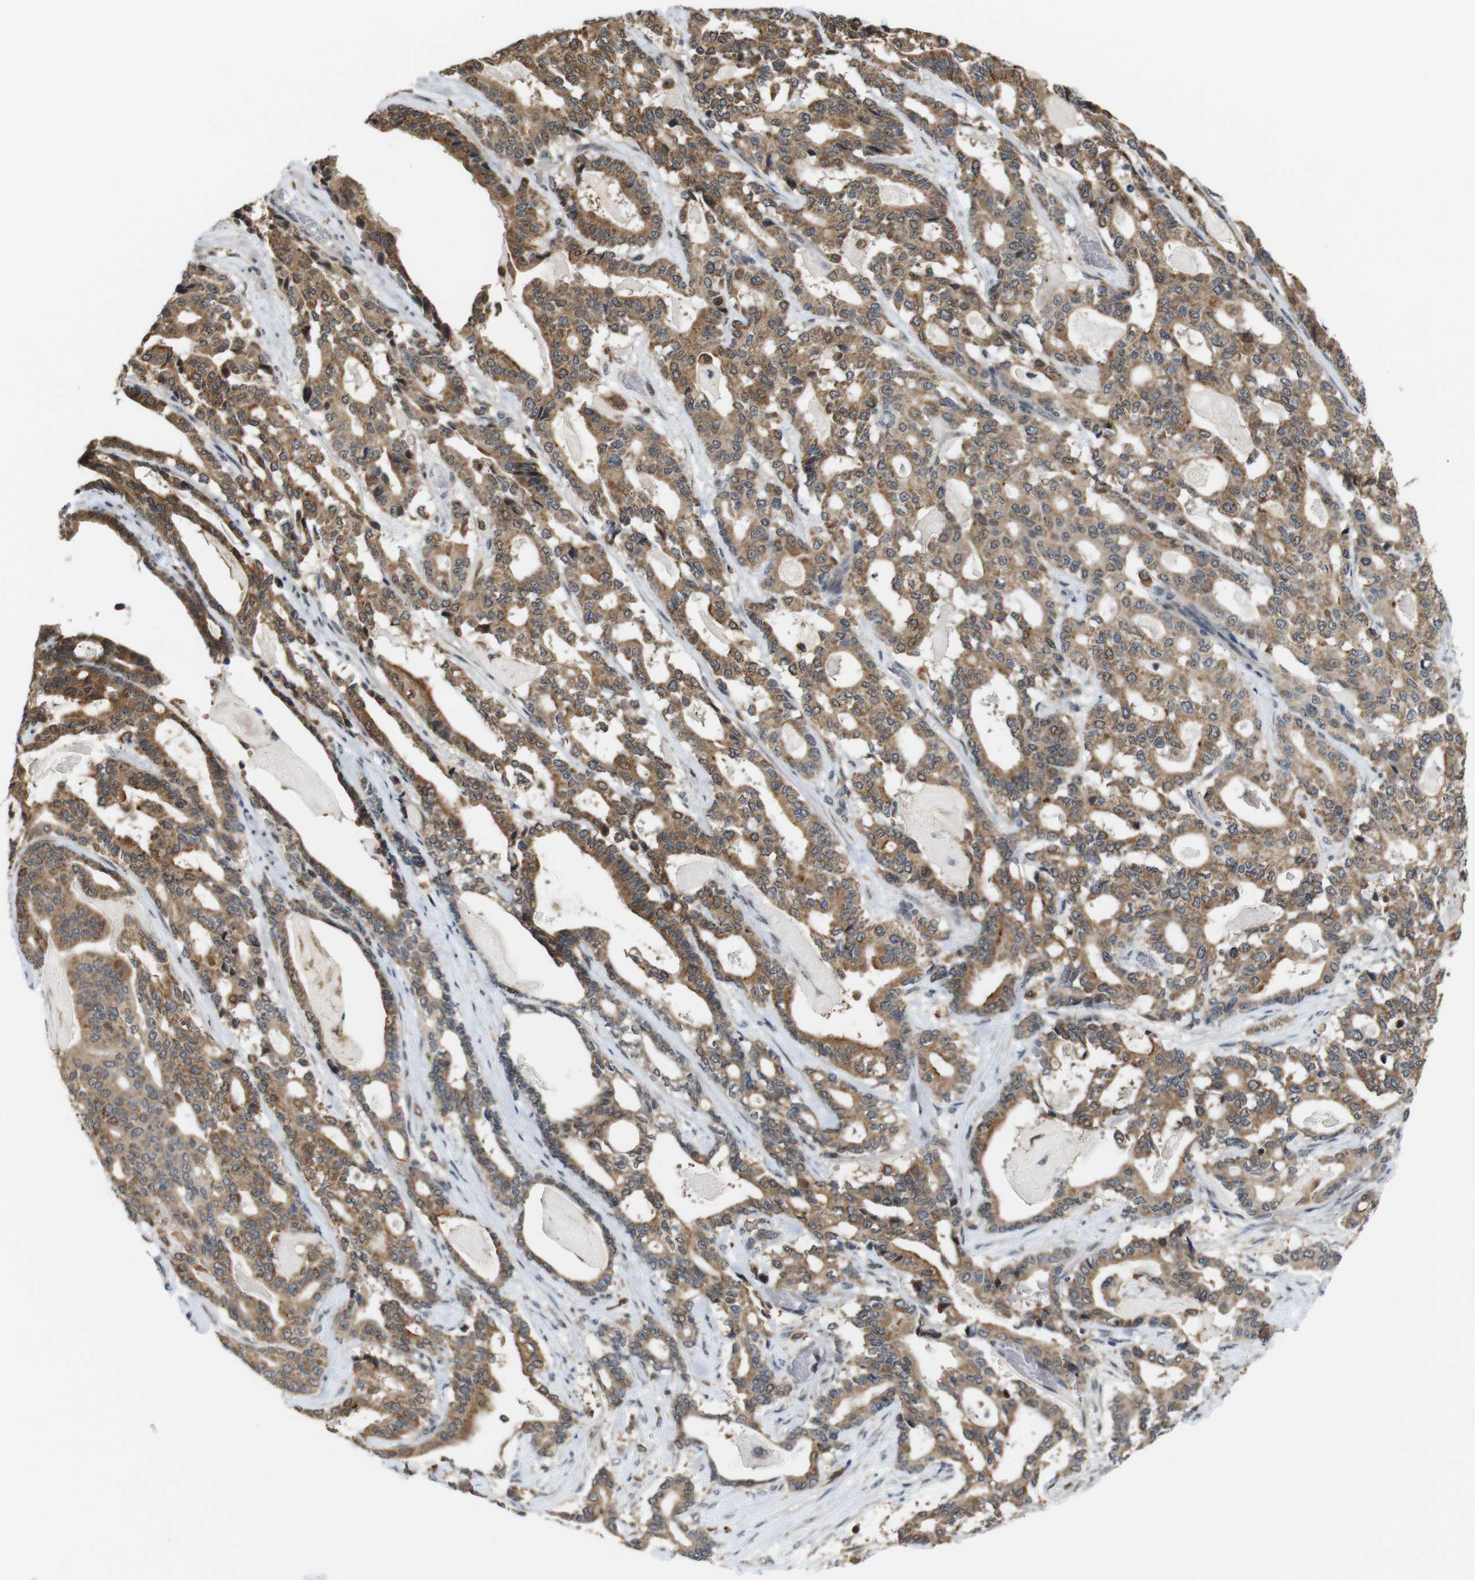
{"staining": {"intensity": "moderate", "quantity": ">75%", "location": "cytoplasmic/membranous,nuclear"}, "tissue": "pancreatic cancer", "cell_type": "Tumor cells", "image_type": "cancer", "snomed": [{"axis": "morphology", "description": "Adenocarcinoma, NOS"}, {"axis": "topography", "description": "Pancreas"}], "caption": "This micrograph exhibits adenocarcinoma (pancreatic) stained with IHC to label a protein in brown. The cytoplasmic/membranous and nuclear of tumor cells show moderate positivity for the protein. Nuclei are counter-stained blue.", "gene": "PNMA8A", "patient": {"sex": "male", "age": 63}}